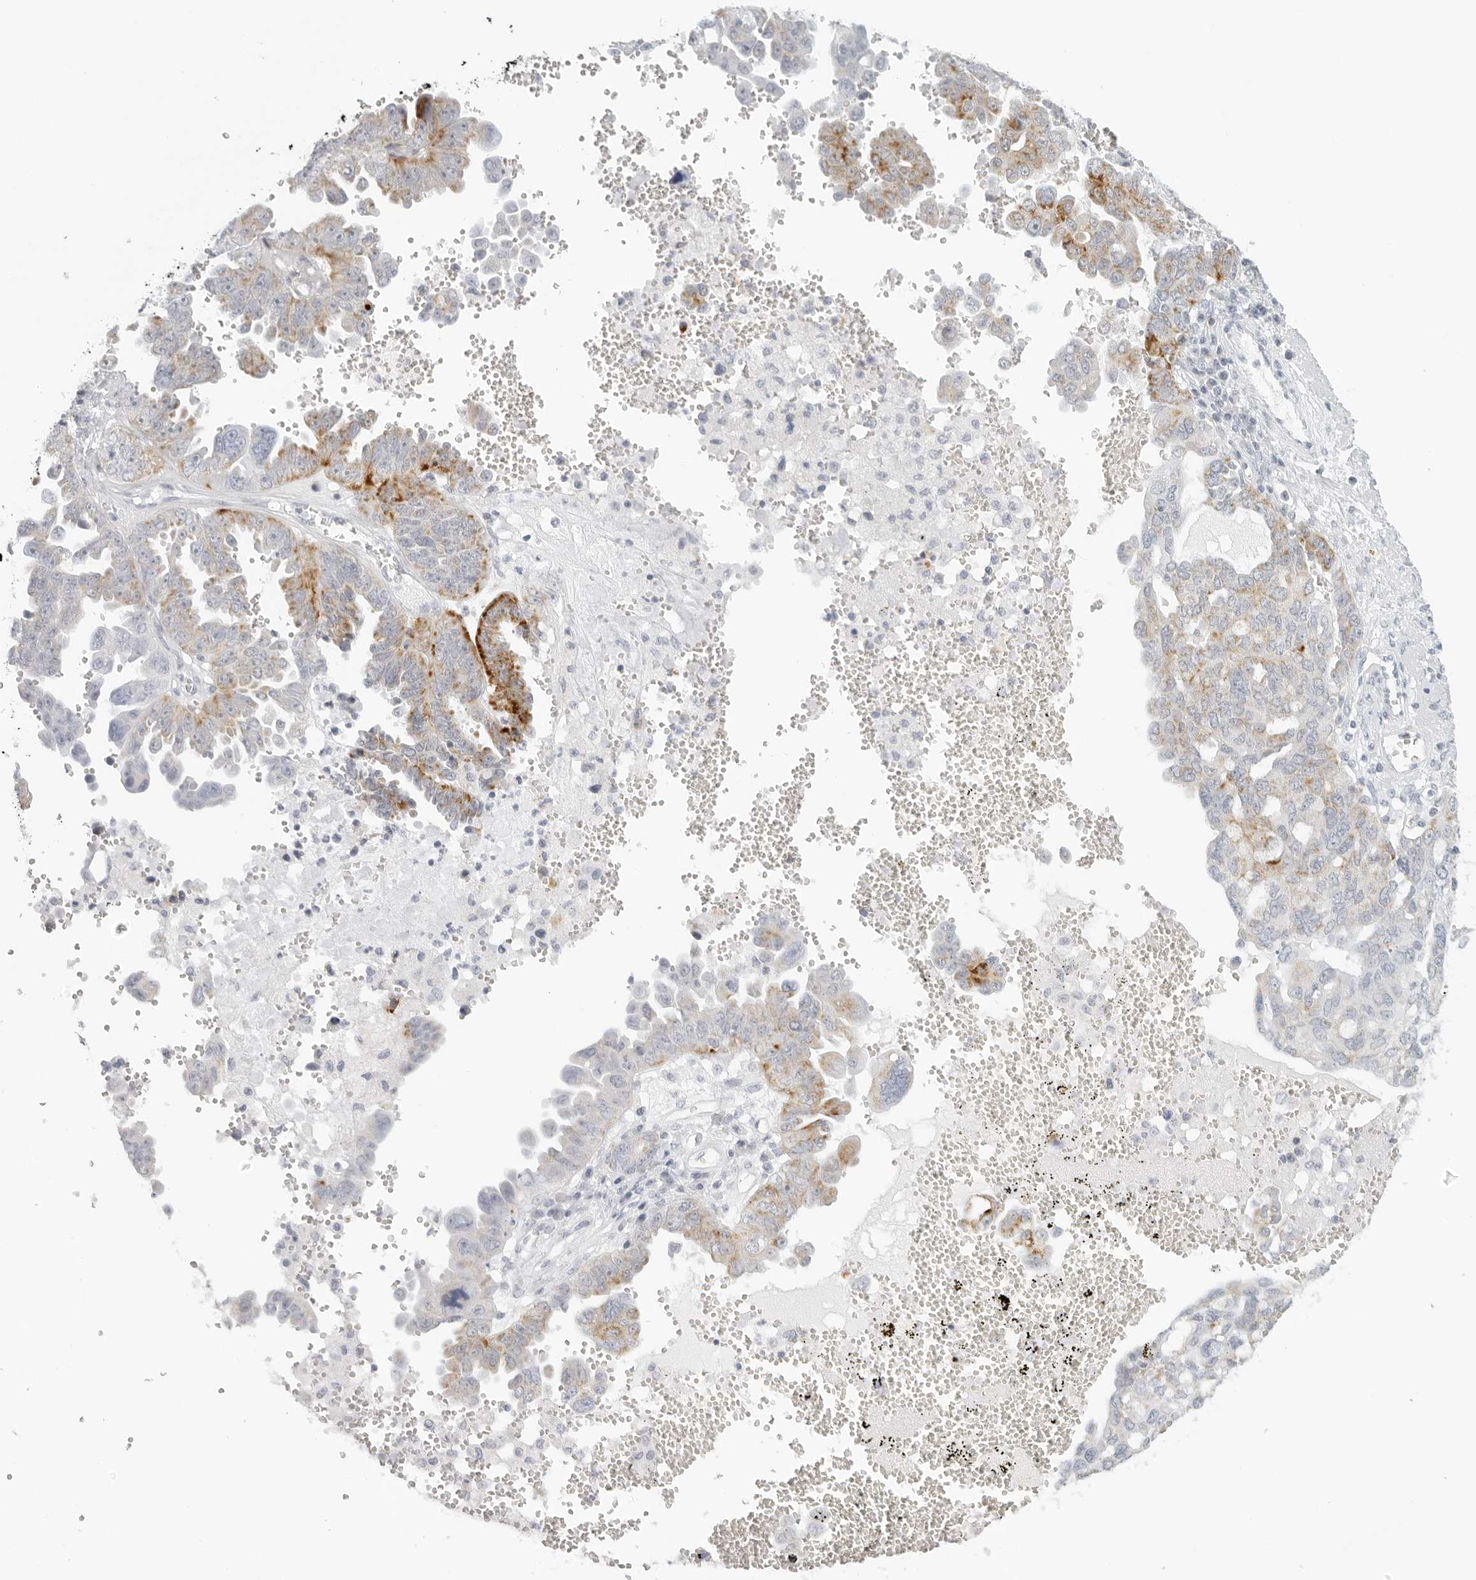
{"staining": {"intensity": "moderate", "quantity": "25%-75%", "location": "cytoplasmic/membranous"}, "tissue": "ovarian cancer", "cell_type": "Tumor cells", "image_type": "cancer", "snomed": [{"axis": "morphology", "description": "Carcinoma, endometroid"}, {"axis": "topography", "description": "Ovary"}], "caption": "Immunohistochemical staining of human ovarian cancer (endometroid carcinoma) demonstrates moderate cytoplasmic/membranous protein positivity in approximately 25%-75% of tumor cells. (DAB = brown stain, brightfield microscopy at high magnification).", "gene": "RPS6KC1", "patient": {"sex": "female", "age": 62}}